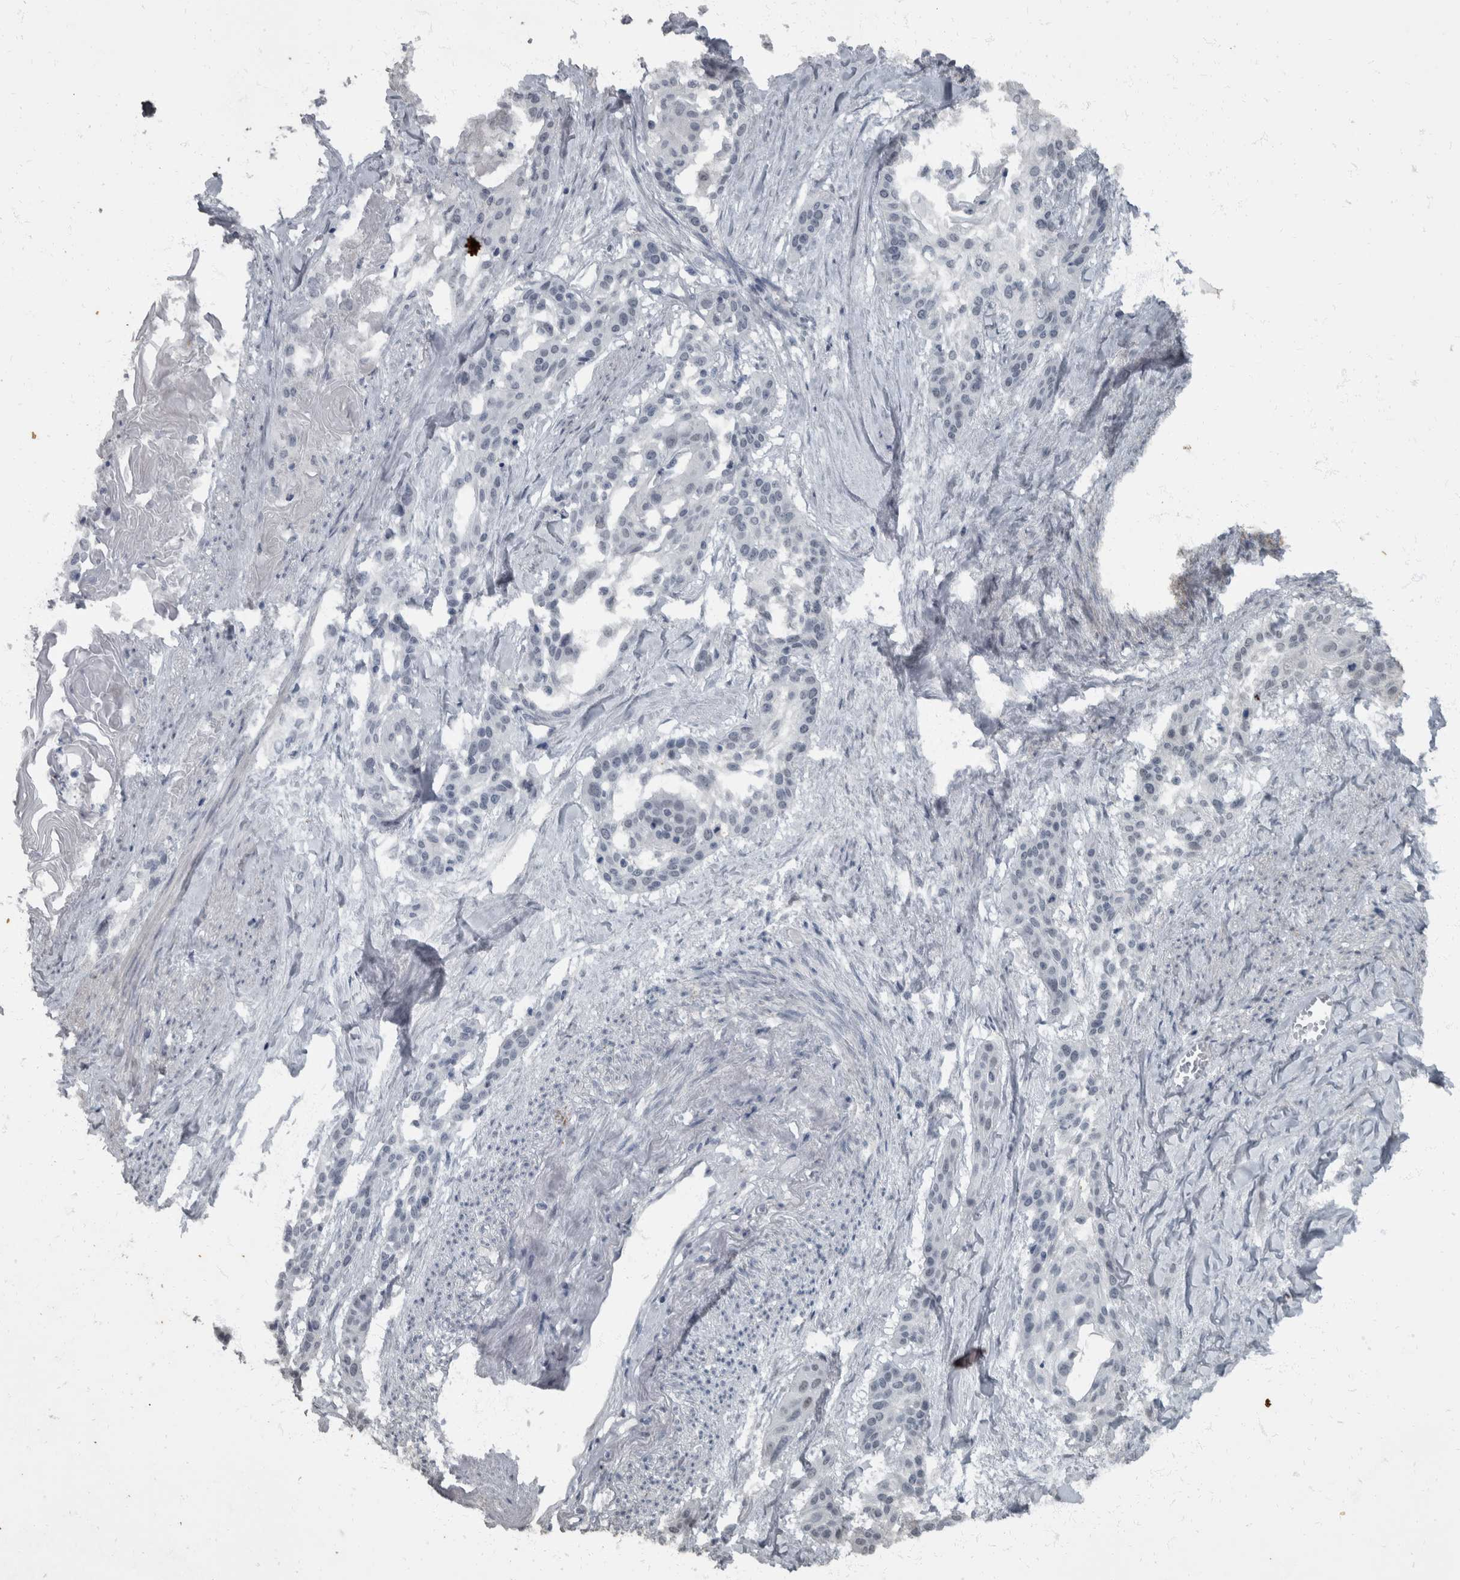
{"staining": {"intensity": "negative", "quantity": "none", "location": "none"}, "tissue": "cervical cancer", "cell_type": "Tumor cells", "image_type": "cancer", "snomed": [{"axis": "morphology", "description": "Squamous cell carcinoma, NOS"}, {"axis": "topography", "description": "Cervix"}], "caption": "The histopathology image reveals no significant positivity in tumor cells of squamous cell carcinoma (cervical).", "gene": "WDR33", "patient": {"sex": "female", "age": 57}}